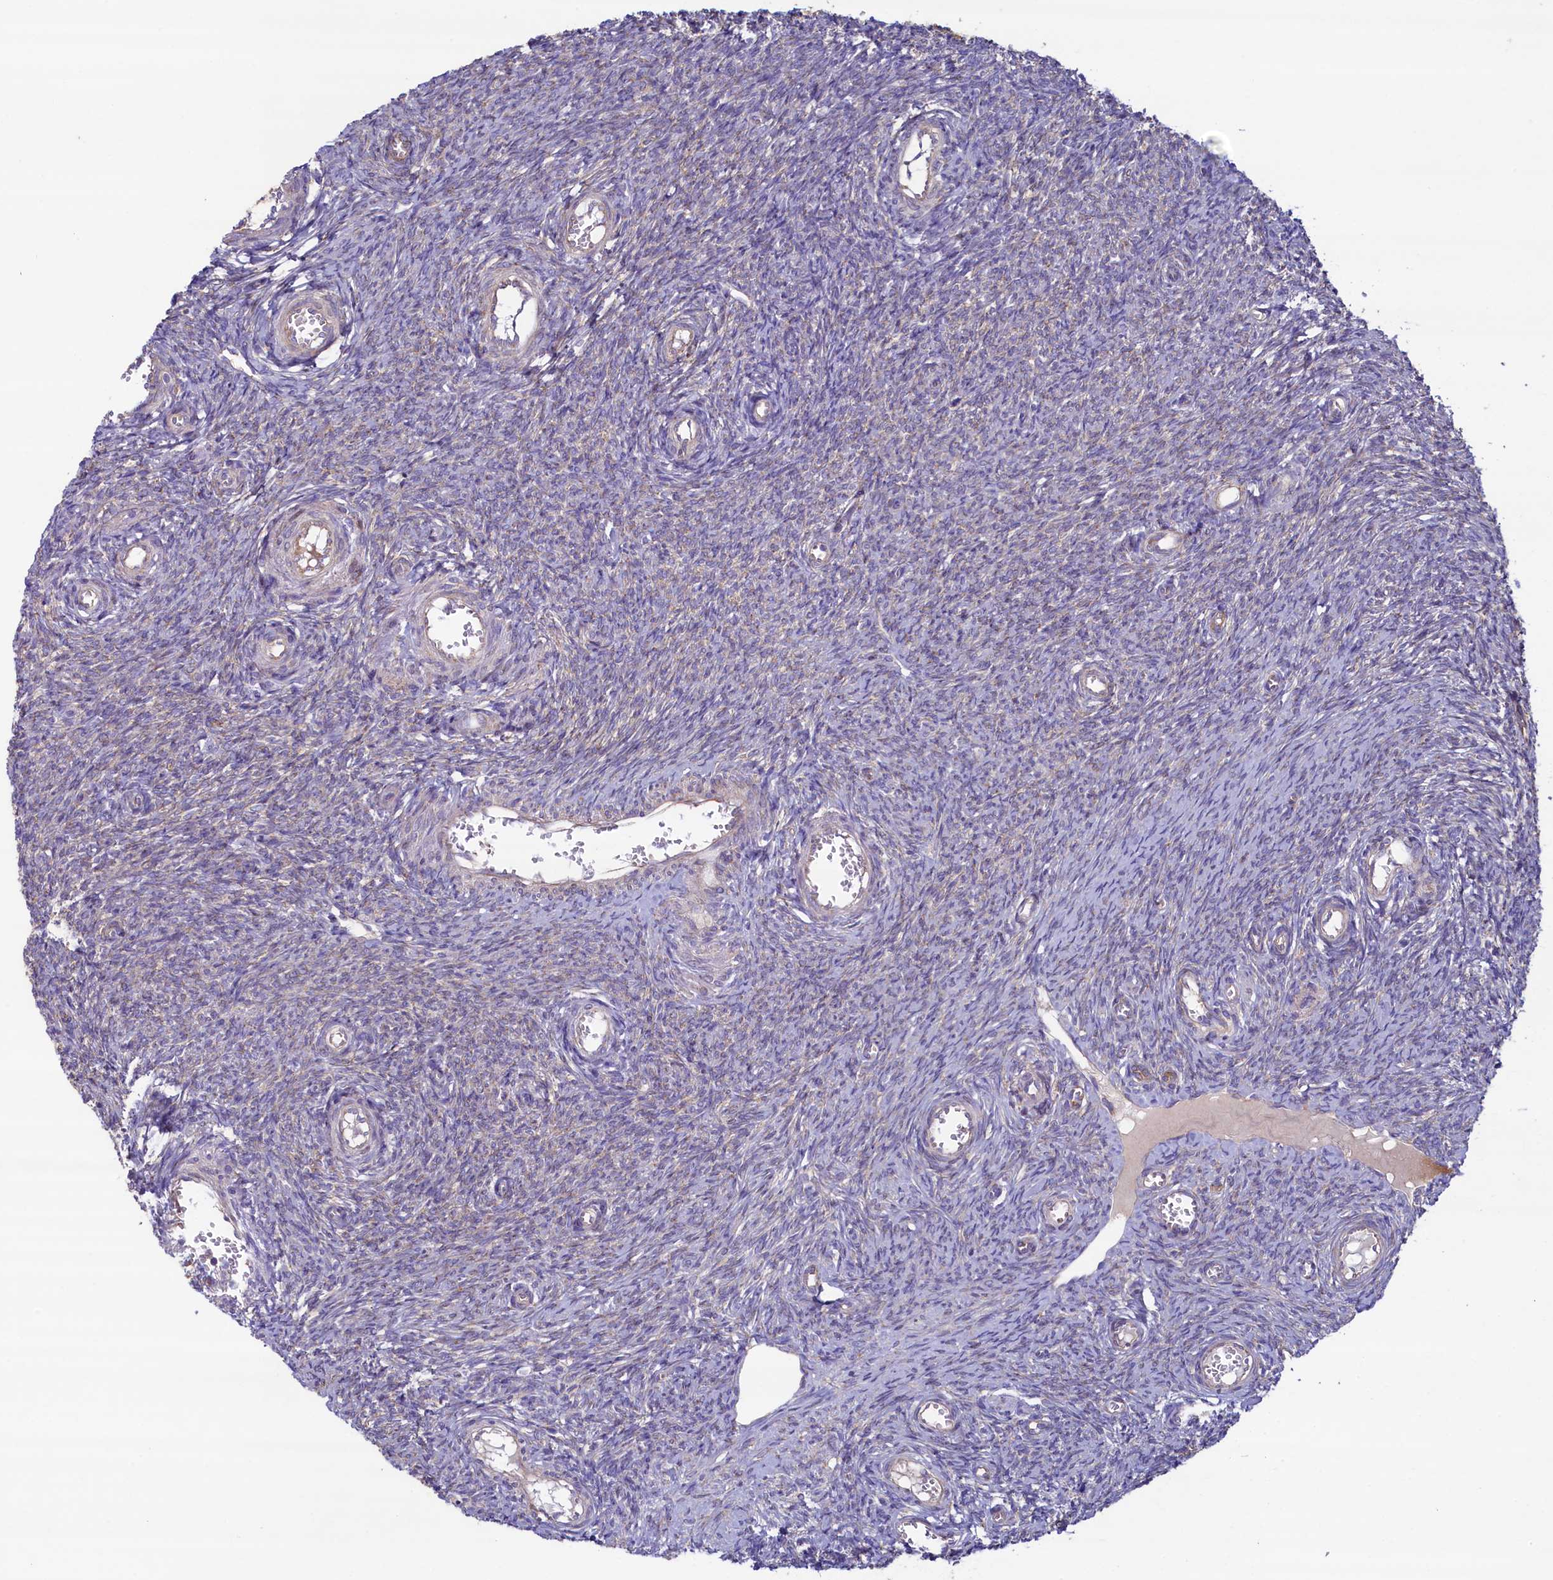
{"staining": {"intensity": "weak", "quantity": "<25%", "location": "cytoplasmic/membranous"}, "tissue": "ovary", "cell_type": "Ovarian stroma cells", "image_type": "normal", "snomed": [{"axis": "morphology", "description": "Normal tissue, NOS"}, {"axis": "topography", "description": "Ovary"}], "caption": "Benign ovary was stained to show a protein in brown. There is no significant staining in ovarian stroma cells.", "gene": "GPR21", "patient": {"sex": "female", "age": 44}}